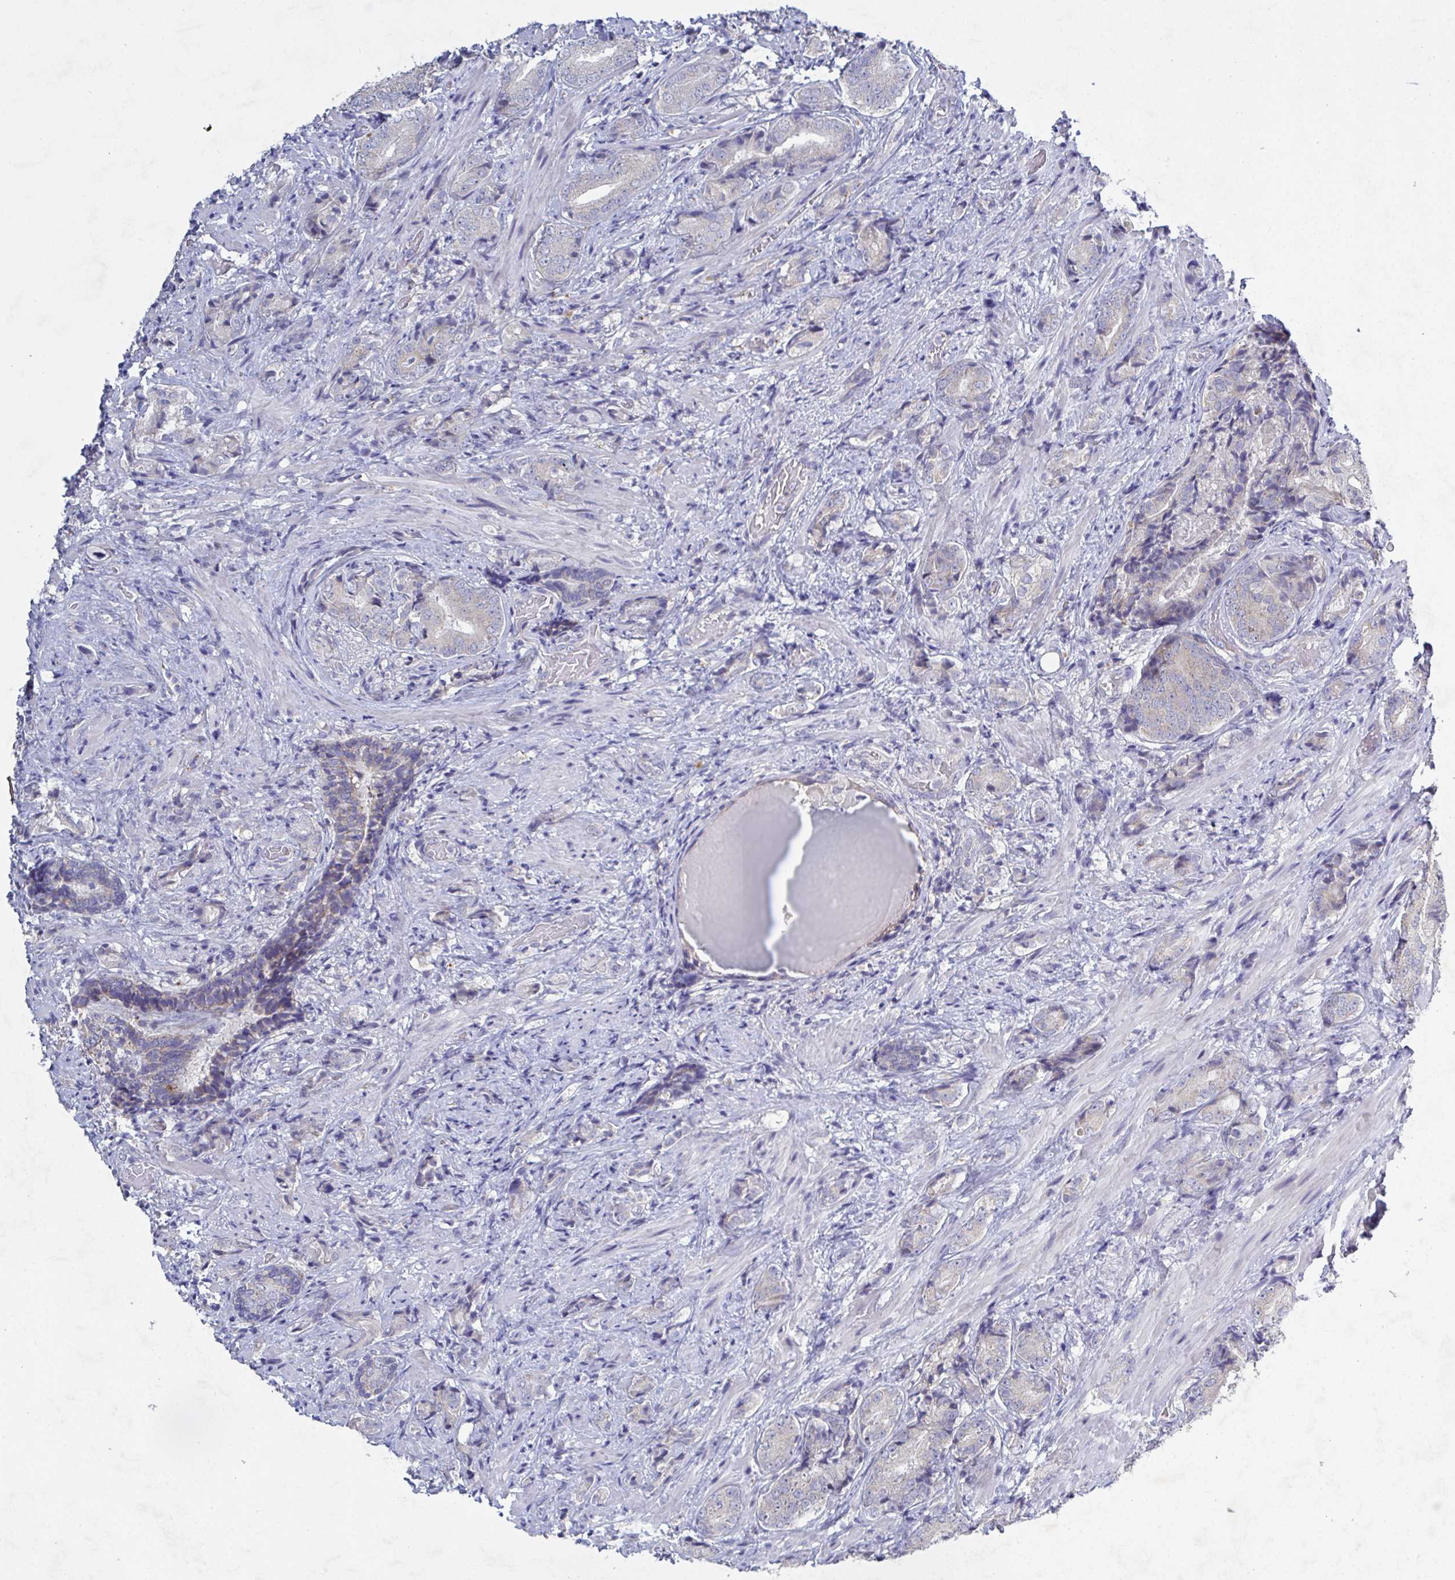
{"staining": {"intensity": "strong", "quantity": "<25%", "location": "cytoplasmic/membranous"}, "tissue": "prostate cancer", "cell_type": "Tumor cells", "image_type": "cancer", "snomed": [{"axis": "morphology", "description": "Adenocarcinoma, High grade"}, {"axis": "topography", "description": "Prostate"}], "caption": "A photomicrograph showing strong cytoplasmic/membranous staining in about <25% of tumor cells in prostate cancer, as visualized by brown immunohistochemical staining.", "gene": "GALNT13", "patient": {"sex": "male", "age": 62}}